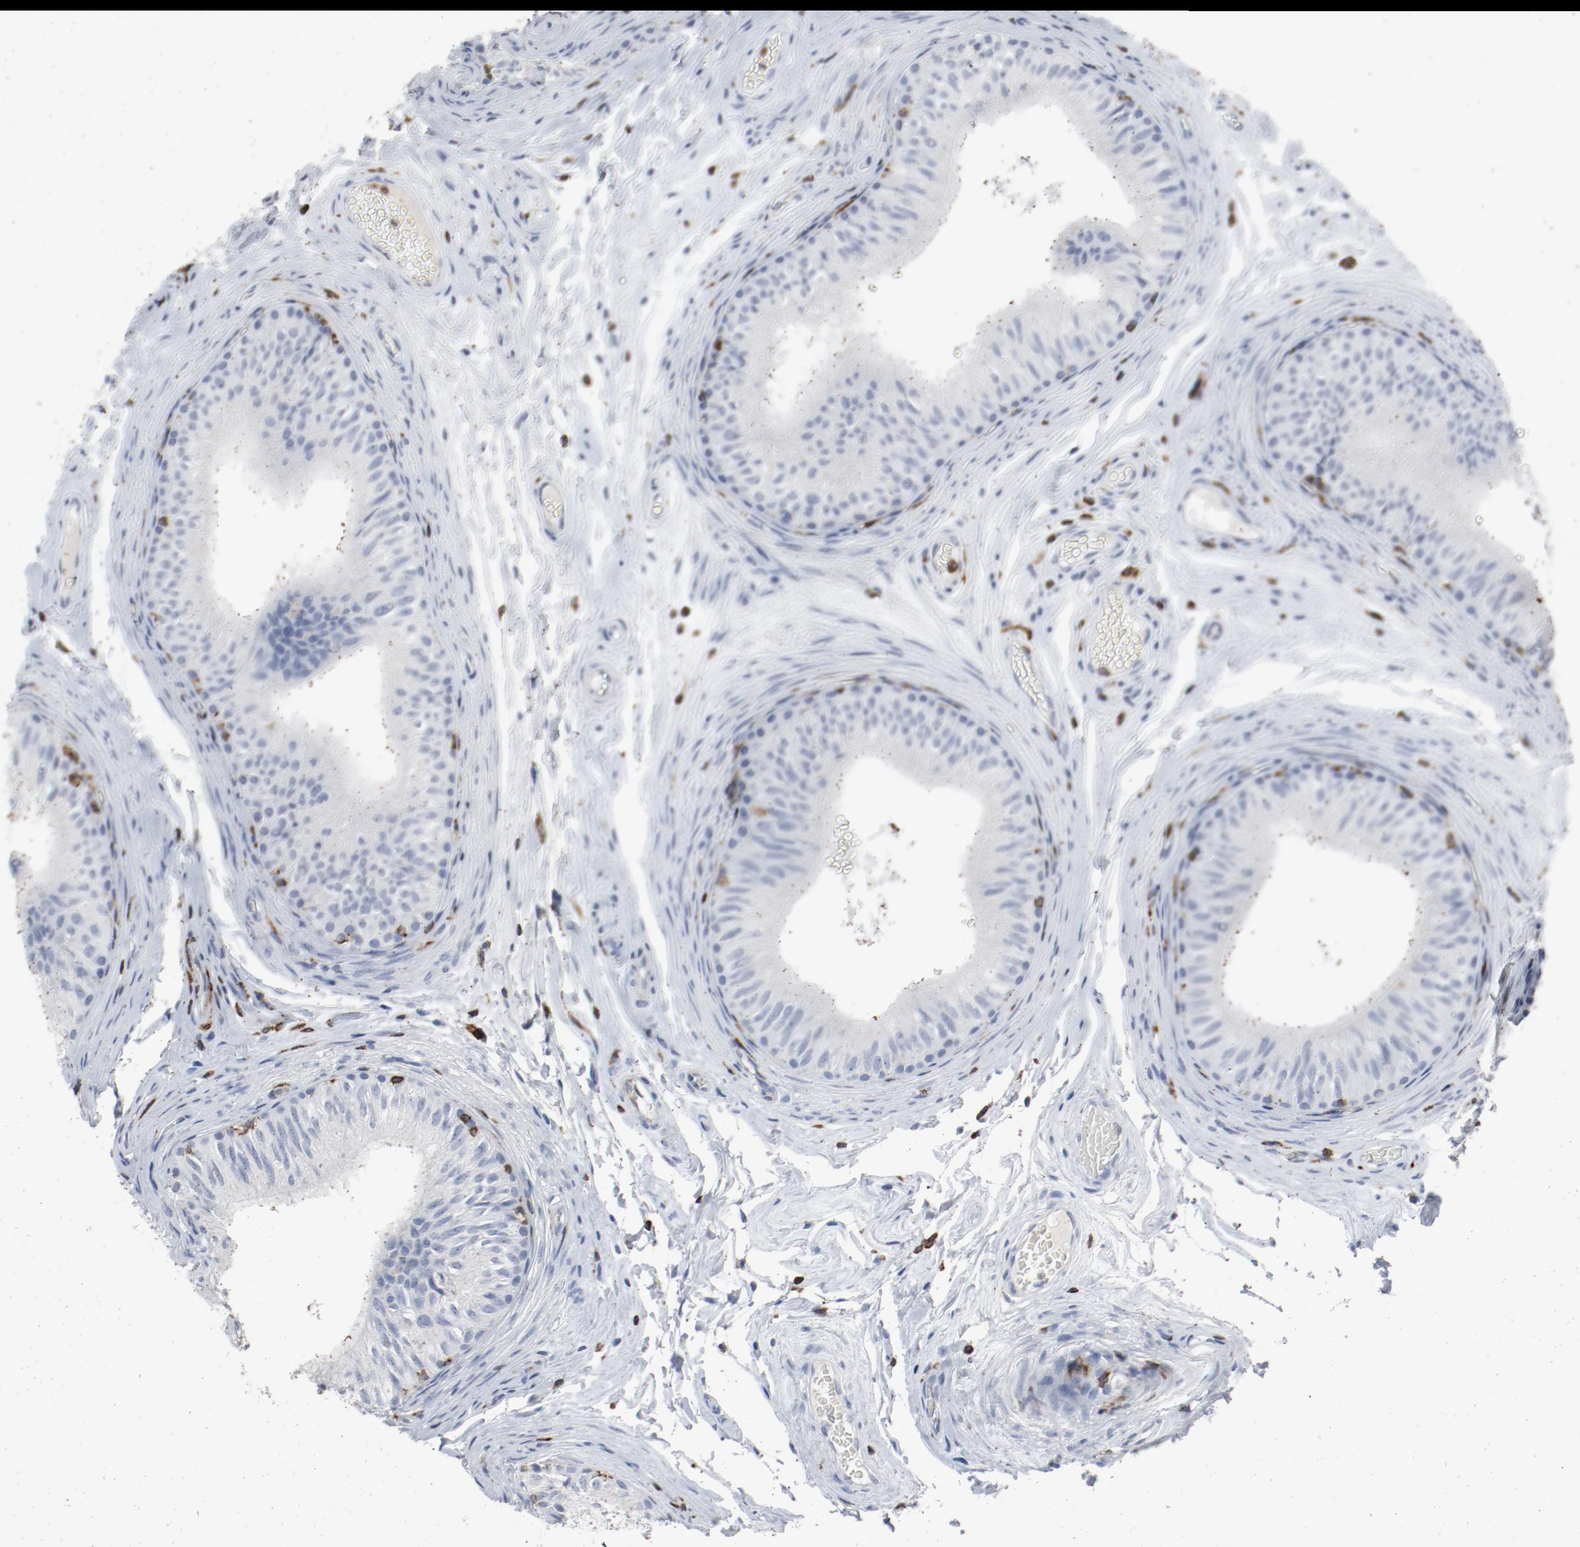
{"staining": {"intensity": "negative", "quantity": "none", "location": "none"}, "tissue": "epididymis", "cell_type": "Glandular cells", "image_type": "normal", "snomed": [{"axis": "morphology", "description": "Normal tissue, NOS"}, {"axis": "topography", "description": "Testis"}, {"axis": "topography", "description": "Epididymis"}], "caption": "Glandular cells are negative for protein expression in benign human epididymis. The staining was performed using DAB to visualize the protein expression in brown, while the nuclei were stained in blue with hematoxylin (Magnification: 20x).", "gene": "LCP2", "patient": {"sex": "male", "age": 36}}